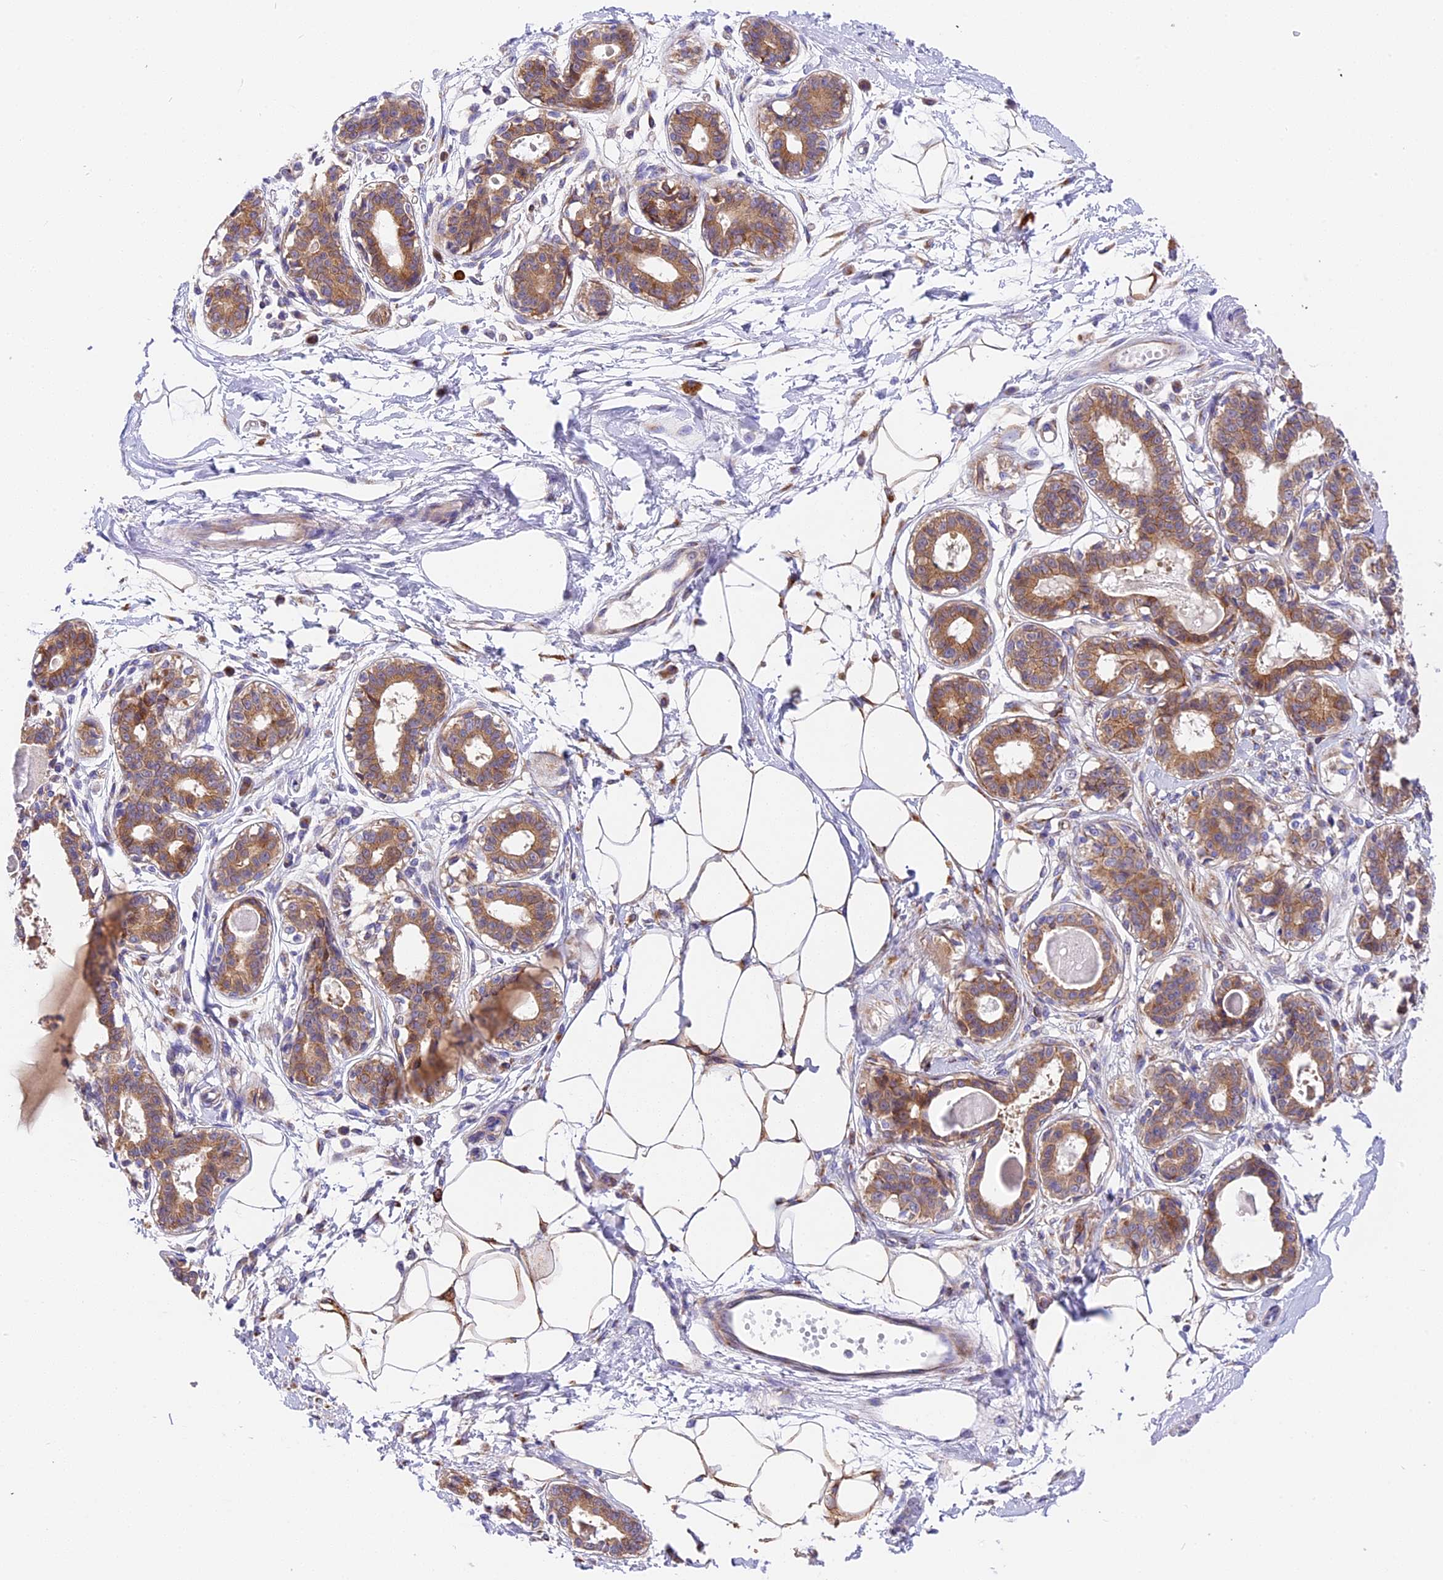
{"staining": {"intensity": "moderate", "quantity": ">75%", "location": "cytoplasmic/membranous"}, "tissue": "breast", "cell_type": "Adipocytes", "image_type": "normal", "snomed": [{"axis": "morphology", "description": "Normal tissue, NOS"}, {"axis": "topography", "description": "Breast"}], "caption": "Unremarkable breast was stained to show a protein in brown. There is medium levels of moderate cytoplasmic/membranous positivity in approximately >75% of adipocytes.", "gene": "MRAS", "patient": {"sex": "female", "age": 45}}